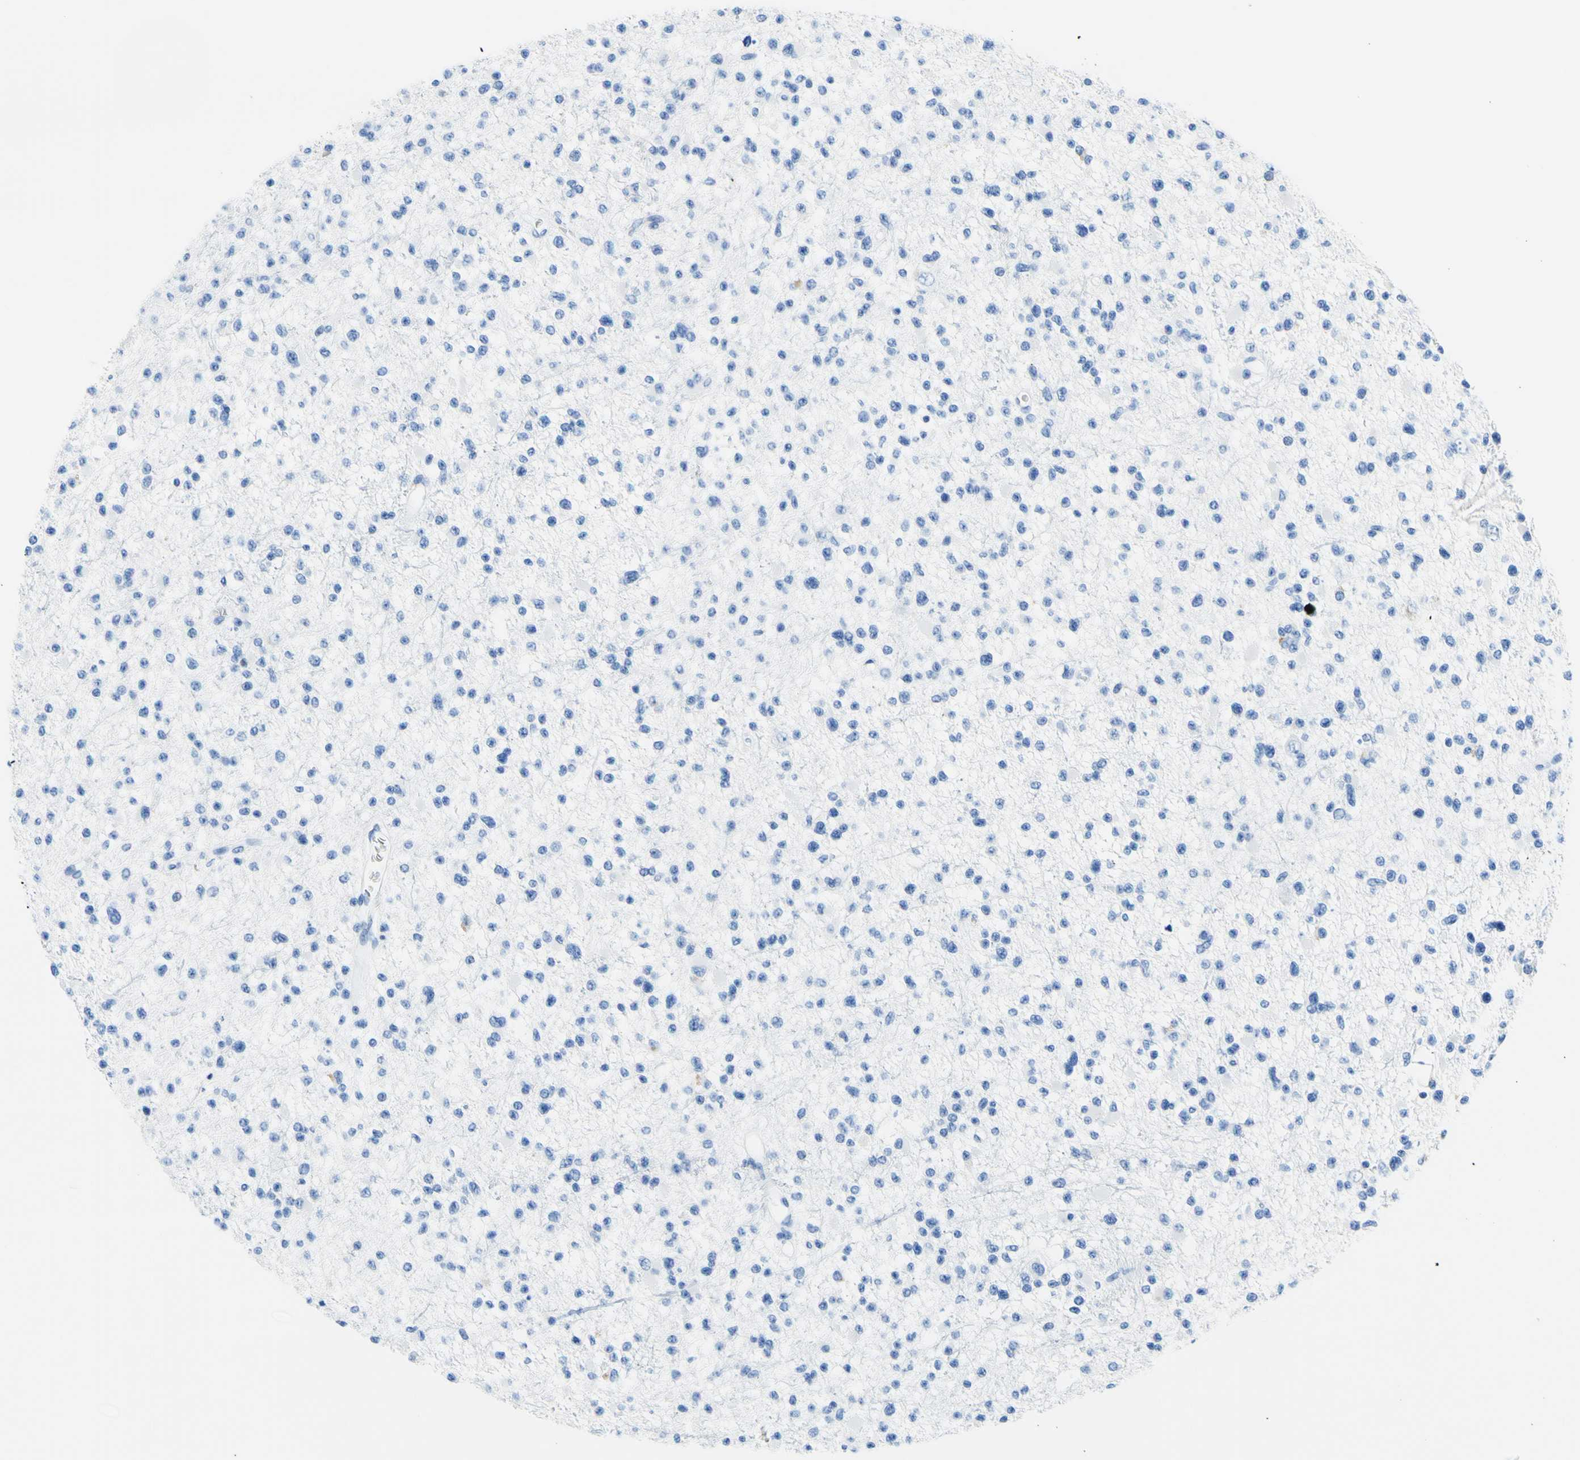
{"staining": {"intensity": "negative", "quantity": "none", "location": "none"}, "tissue": "glioma", "cell_type": "Tumor cells", "image_type": "cancer", "snomed": [{"axis": "morphology", "description": "Glioma, malignant, Low grade"}, {"axis": "topography", "description": "Brain"}], "caption": "Tumor cells are negative for brown protein staining in malignant glioma (low-grade).", "gene": "MYH2", "patient": {"sex": "female", "age": 22}}